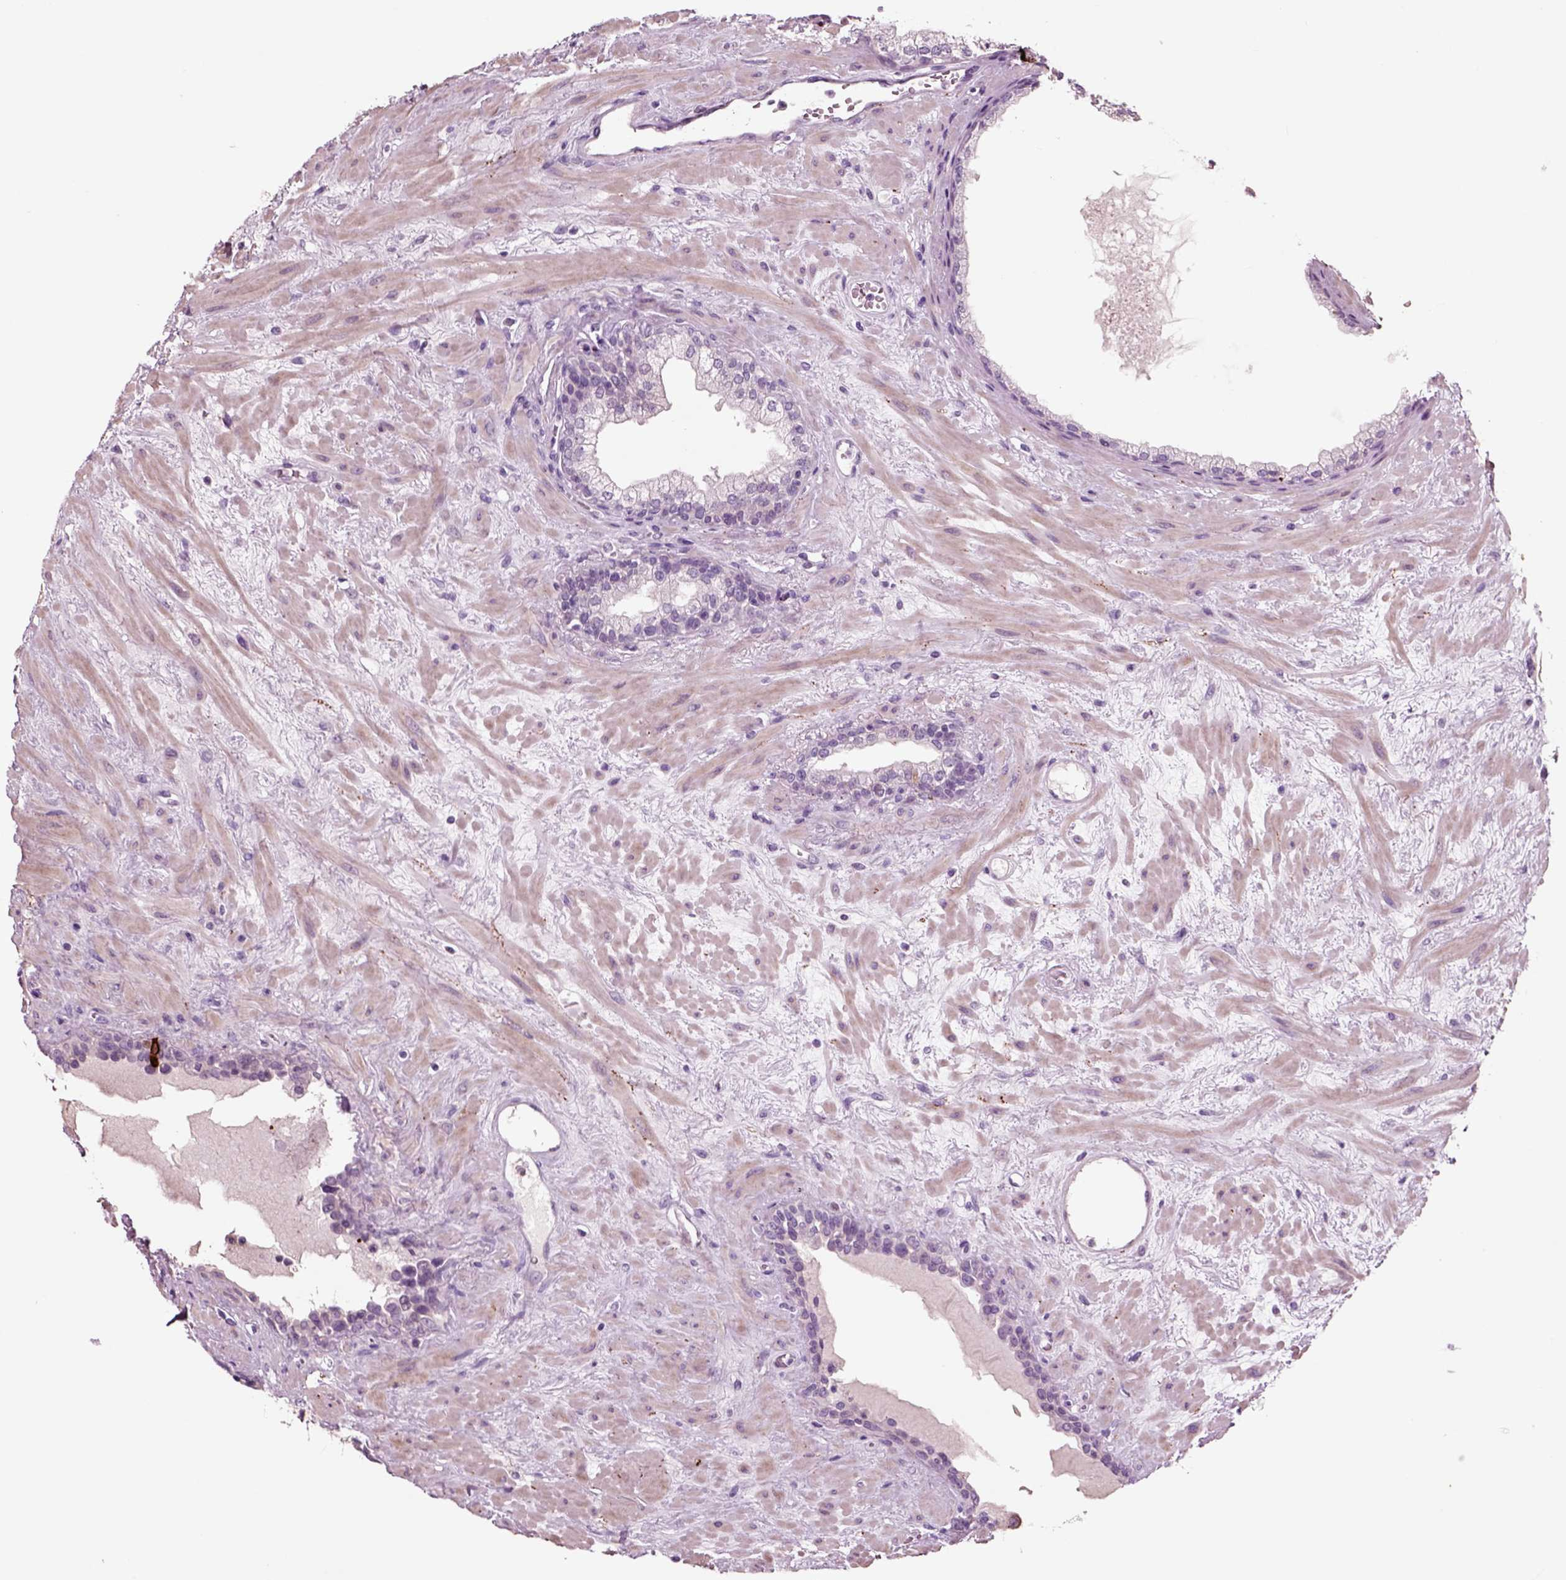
{"staining": {"intensity": "negative", "quantity": "none", "location": "none"}, "tissue": "prostate", "cell_type": "Glandular cells", "image_type": "normal", "snomed": [{"axis": "morphology", "description": "Normal tissue, NOS"}, {"axis": "topography", "description": "Prostate"}], "caption": "An IHC image of benign prostate is shown. There is no staining in glandular cells of prostate.", "gene": "CHGB", "patient": {"sex": "male", "age": 63}}